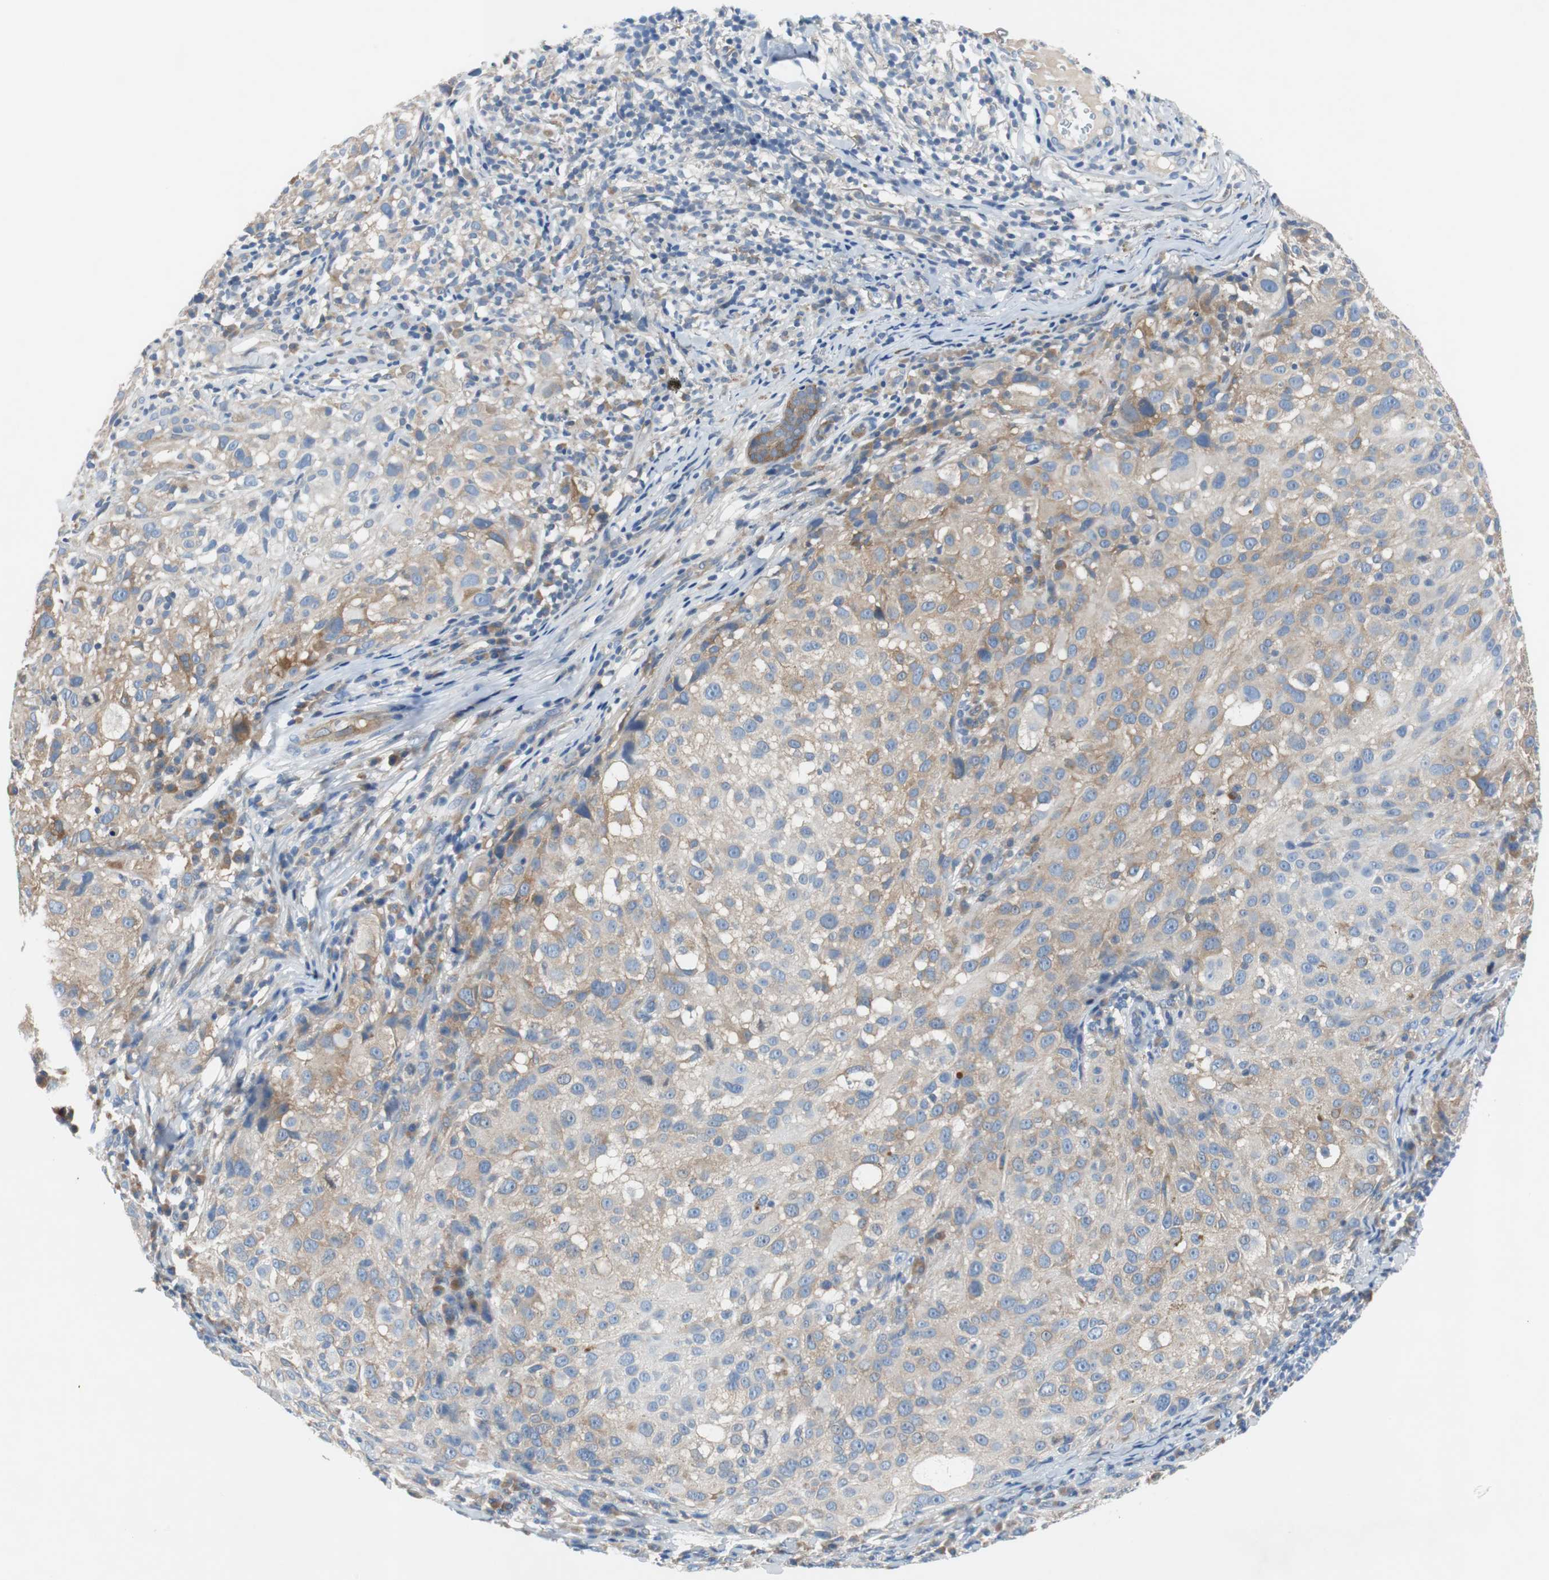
{"staining": {"intensity": "weak", "quantity": ">75%", "location": "cytoplasmic/membranous"}, "tissue": "melanoma", "cell_type": "Tumor cells", "image_type": "cancer", "snomed": [{"axis": "morphology", "description": "Necrosis, NOS"}, {"axis": "morphology", "description": "Malignant melanoma, NOS"}, {"axis": "topography", "description": "Skin"}], "caption": "The histopathology image shows a brown stain indicating the presence of a protein in the cytoplasmic/membranous of tumor cells in melanoma.", "gene": "EEF2K", "patient": {"sex": "female", "age": 87}}